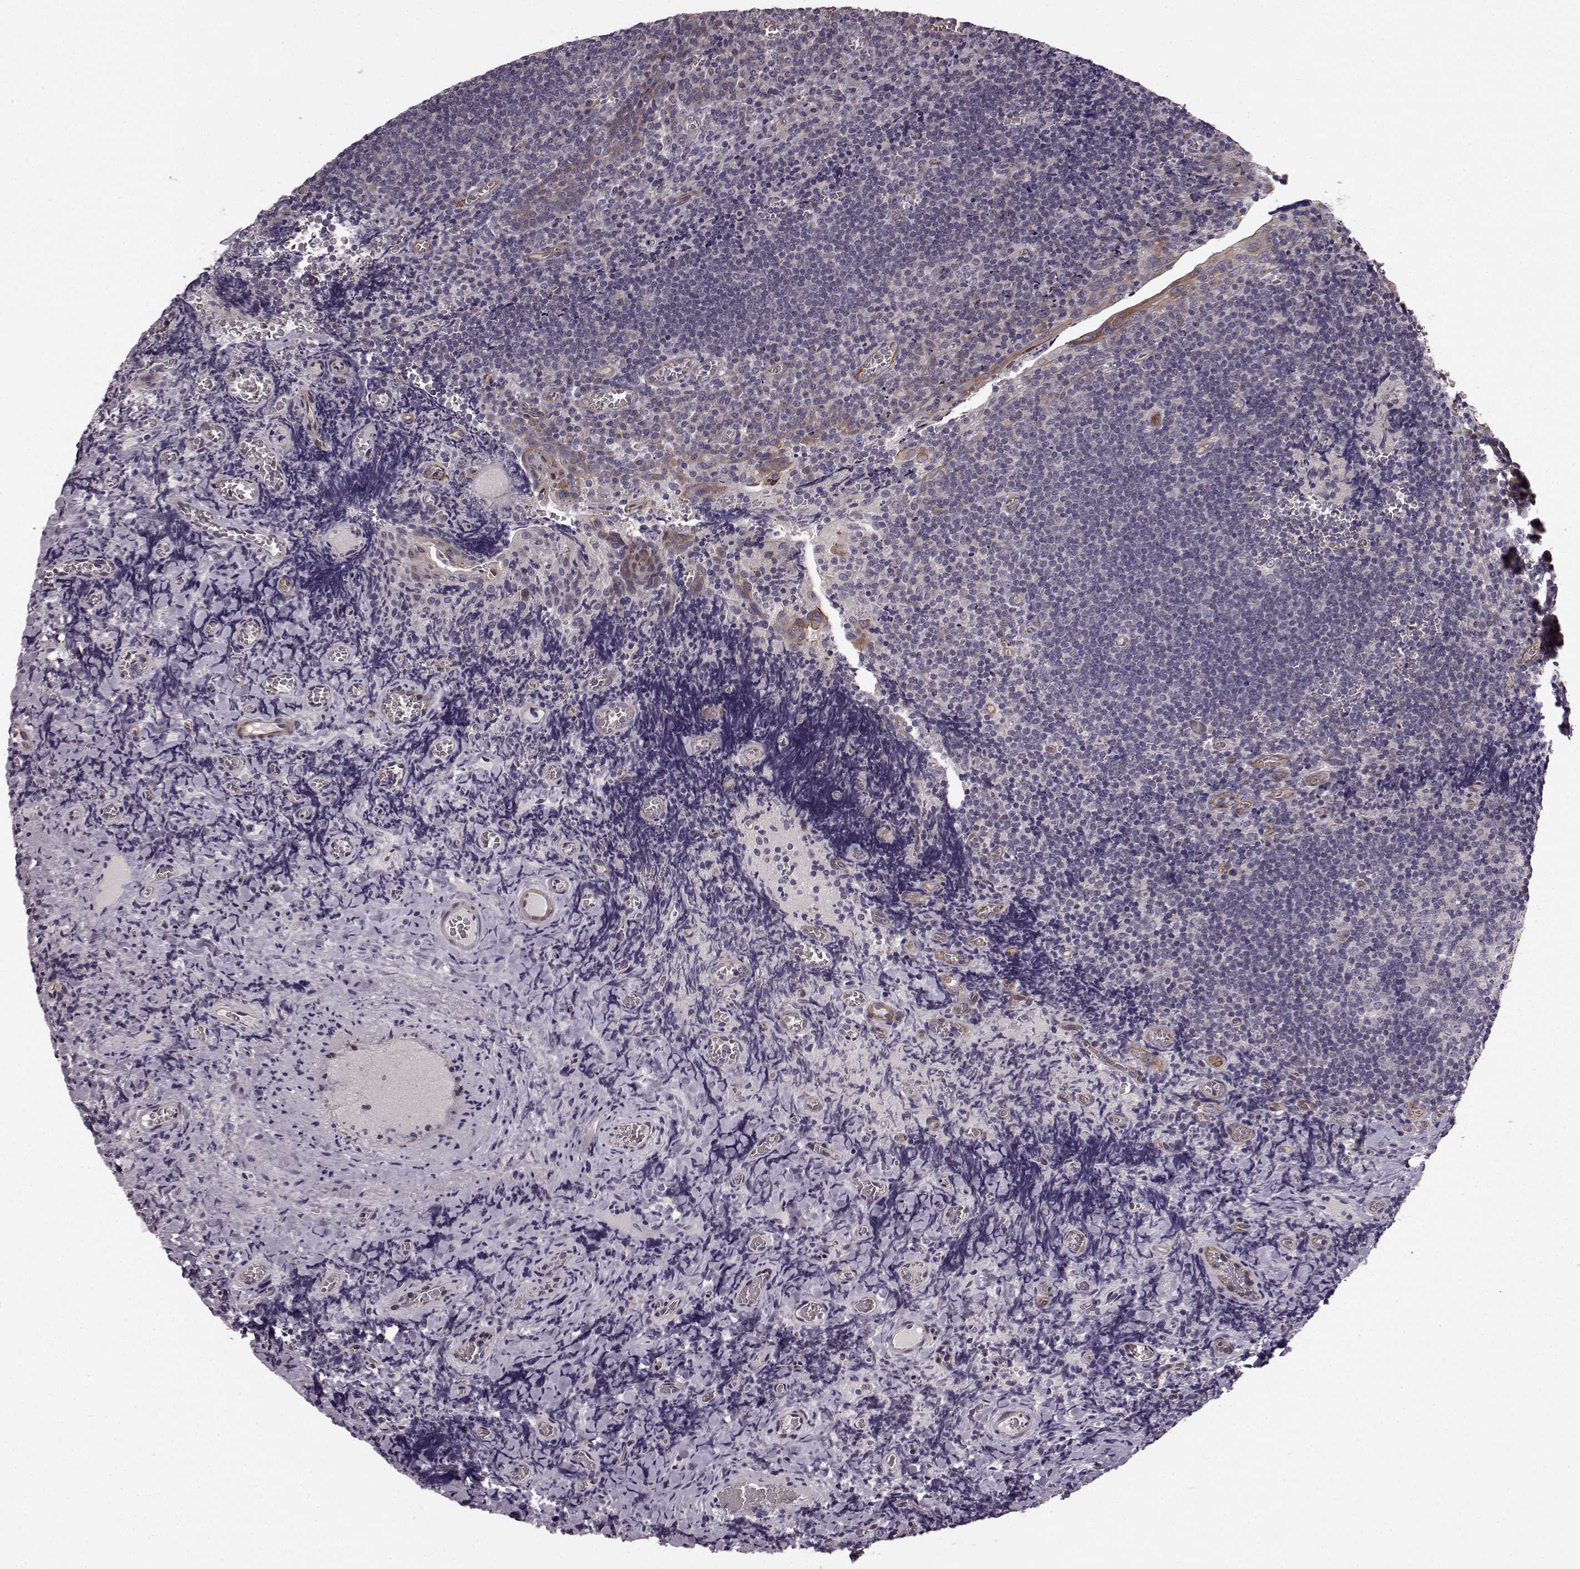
{"staining": {"intensity": "negative", "quantity": "none", "location": "none"}, "tissue": "tonsil", "cell_type": "Germinal center cells", "image_type": "normal", "snomed": [{"axis": "morphology", "description": "Normal tissue, NOS"}, {"axis": "morphology", "description": "Inflammation, NOS"}, {"axis": "topography", "description": "Tonsil"}], "caption": "Immunohistochemistry (IHC) histopathology image of unremarkable tonsil: human tonsil stained with DAB exhibits no significant protein expression in germinal center cells.", "gene": "SLC22A18", "patient": {"sex": "female", "age": 31}}